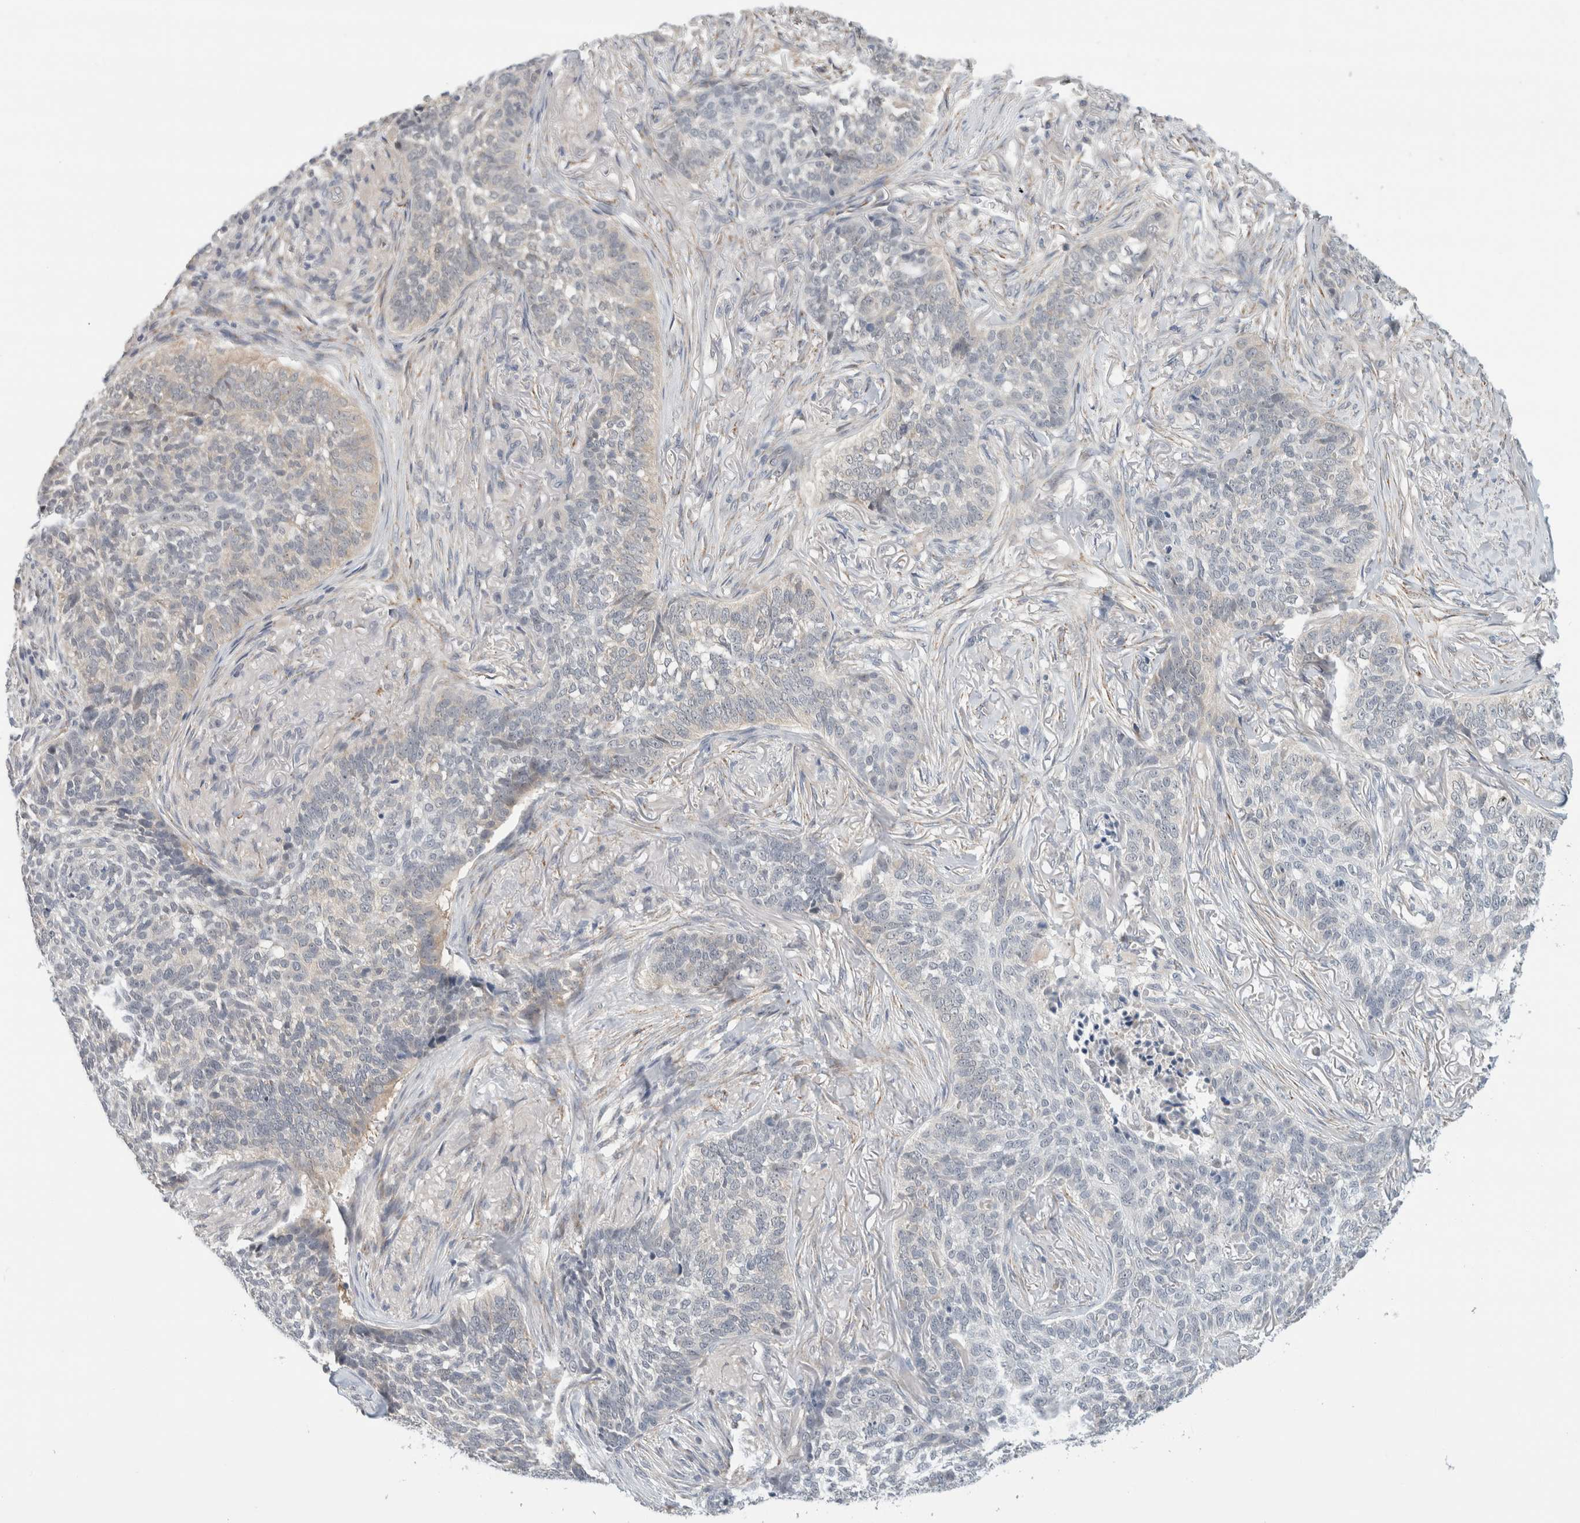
{"staining": {"intensity": "negative", "quantity": "none", "location": "none"}, "tissue": "skin cancer", "cell_type": "Tumor cells", "image_type": "cancer", "snomed": [{"axis": "morphology", "description": "Basal cell carcinoma"}, {"axis": "topography", "description": "Skin"}], "caption": "This image is of basal cell carcinoma (skin) stained with immunohistochemistry to label a protein in brown with the nuclei are counter-stained blue. There is no expression in tumor cells.", "gene": "HCN3", "patient": {"sex": "male", "age": 85}}